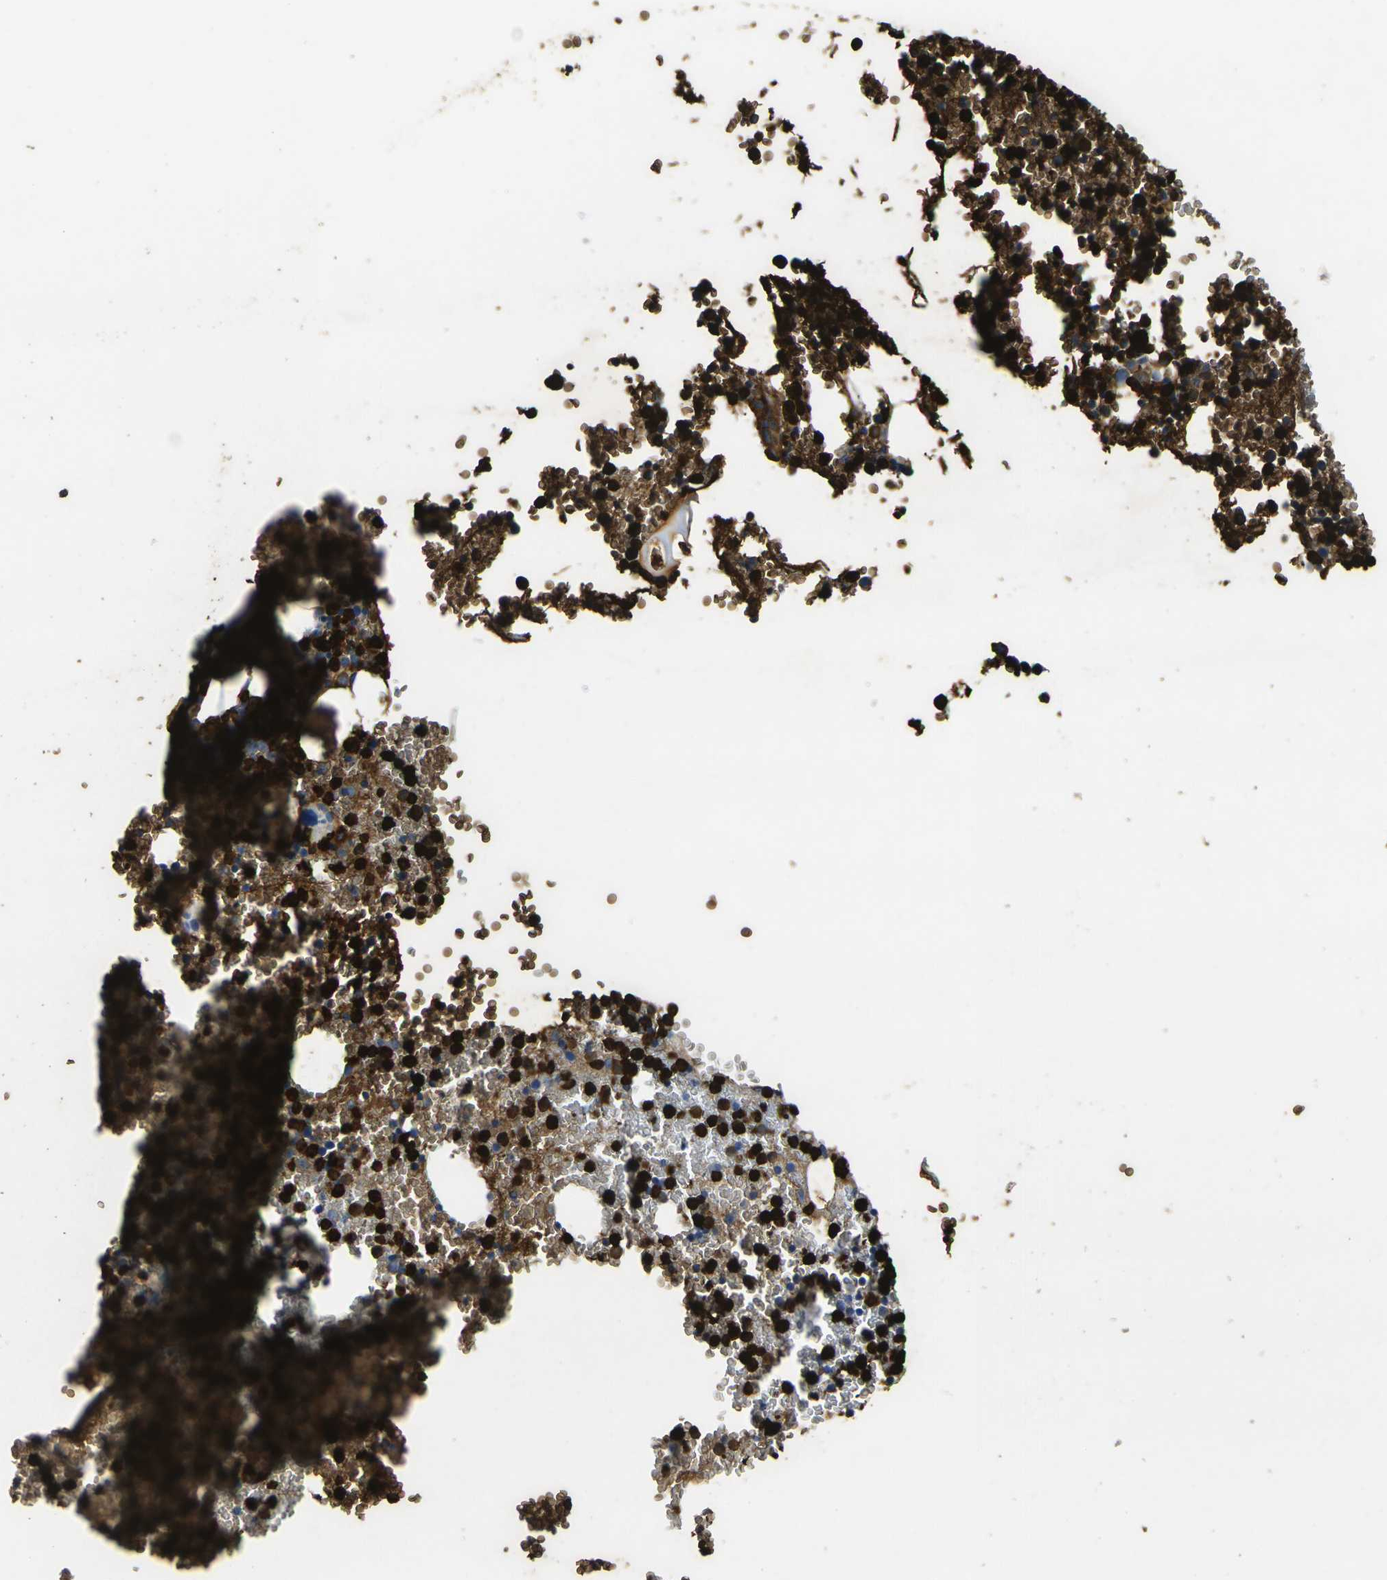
{"staining": {"intensity": "strong", "quantity": ">75%", "location": "cytoplasmic/membranous"}, "tissue": "bone marrow", "cell_type": "Hematopoietic cells", "image_type": "normal", "snomed": [{"axis": "morphology", "description": "Normal tissue, NOS"}, {"axis": "morphology", "description": "Inflammation, NOS"}, {"axis": "topography", "description": "Bone marrow"}], "caption": "Protein staining exhibits strong cytoplasmic/membranous expression in about >75% of hematopoietic cells in benign bone marrow.", "gene": "S100A9", "patient": {"sex": "female", "age": 17}}